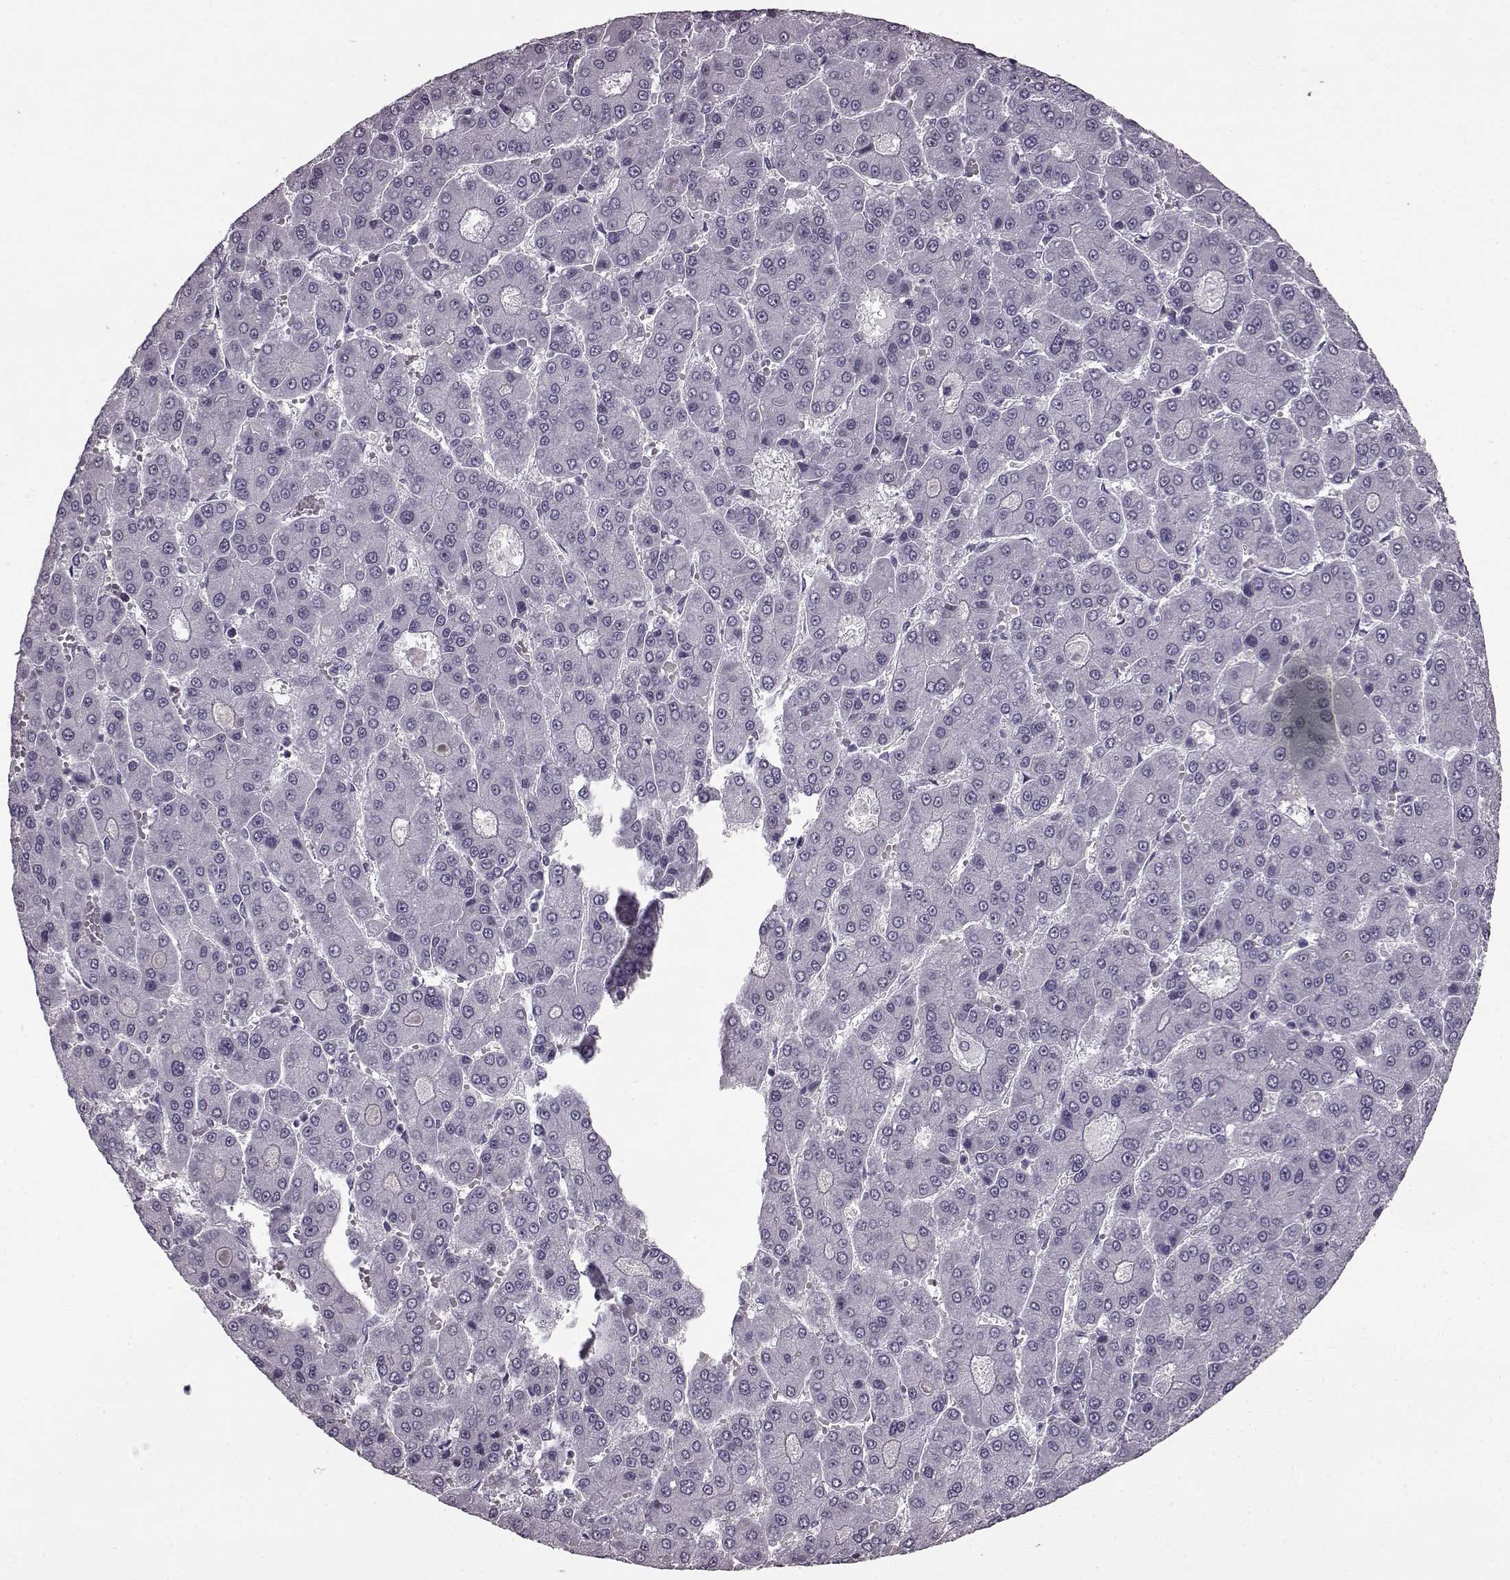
{"staining": {"intensity": "negative", "quantity": "none", "location": "none"}, "tissue": "liver cancer", "cell_type": "Tumor cells", "image_type": "cancer", "snomed": [{"axis": "morphology", "description": "Carcinoma, Hepatocellular, NOS"}, {"axis": "topography", "description": "Liver"}], "caption": "Immunohistochemistry (IHC) photomicrograph of neoplastic tissue: human liver cancer (hepatocellular carcinoma) stained with DAB reveals no significant protein expression in tumor cells.", "gene": "PRPH2", "patient": {"sex": "male", "age": 70}}